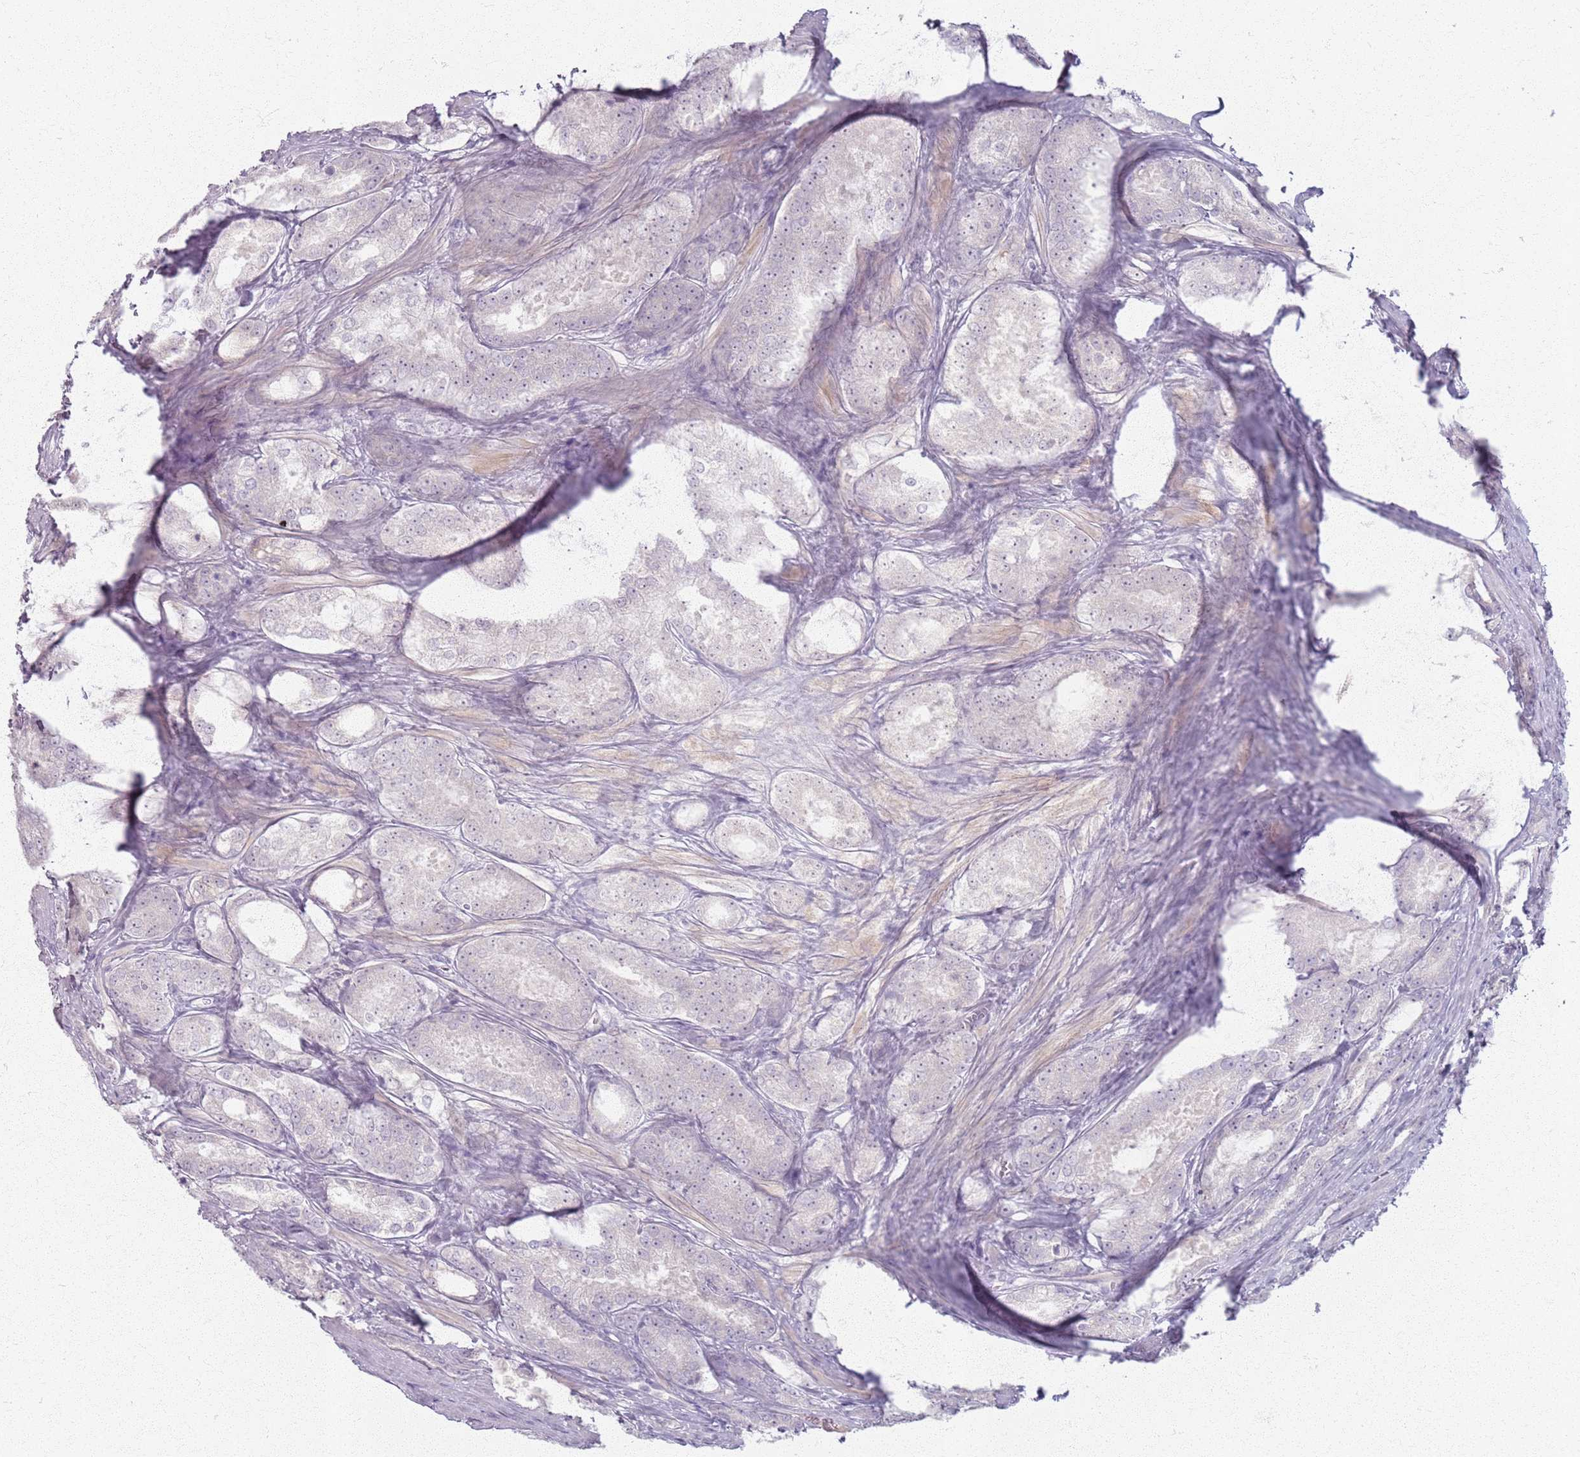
{"staining": {"intensity": "negative", "quantity": "none", "location": "none"}, "tissue": "prostate cancer", "cell_type": "Tumor cells", "image_type": "cancer", "snomed": [{"axis": "morphology", "description": "Adenocarcinoma, Low grade"}, {"axis": "topography", "description": "Prostate"}], "caption": "Tumor cells show no significant protein staining in low-grade adenocarcinoma (prostate). (DAB IHC, high magnification).", "gene": "CRIPT", "patient": {"sex": "male", "age": 68}}